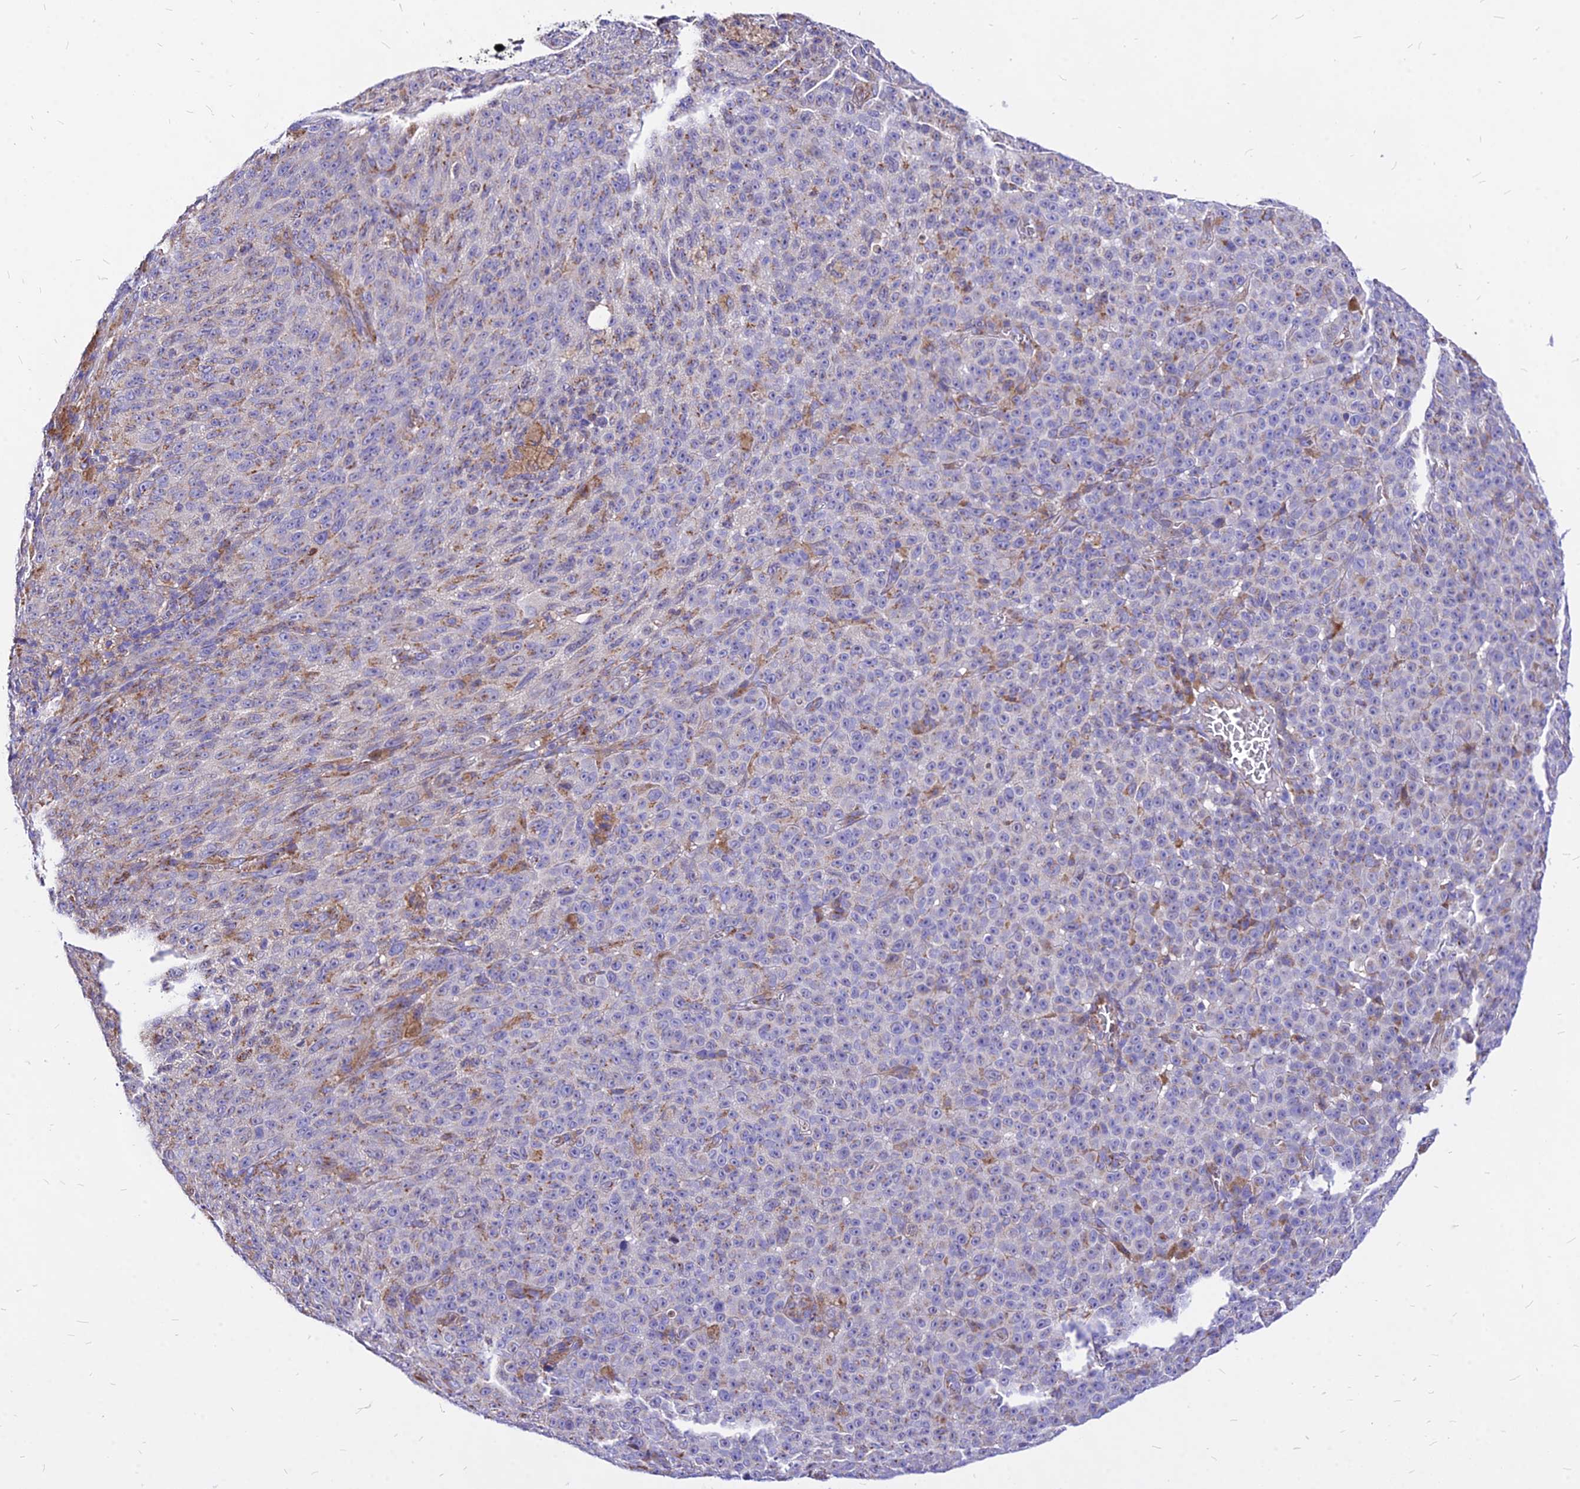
{"staining": {"intensity": "negative", "quantity": "none", "location": "none"}, "tissue": "melanoma", "cell_type": "Tumor cells", "image_type": "cancer", "snomed": [{"axis": "morphology", "description": "Malignant melanoma, NOS"}, {"axis": "topography", "description": "Skin"}], "caption": "Photomicrograph shows no significant protein positivity in tumor cells of malignant melanoma. (DAB immunohistochemistry, high magnification).", "gene": "MRPL3", "patient": {"sex": "female", "age": 82}}